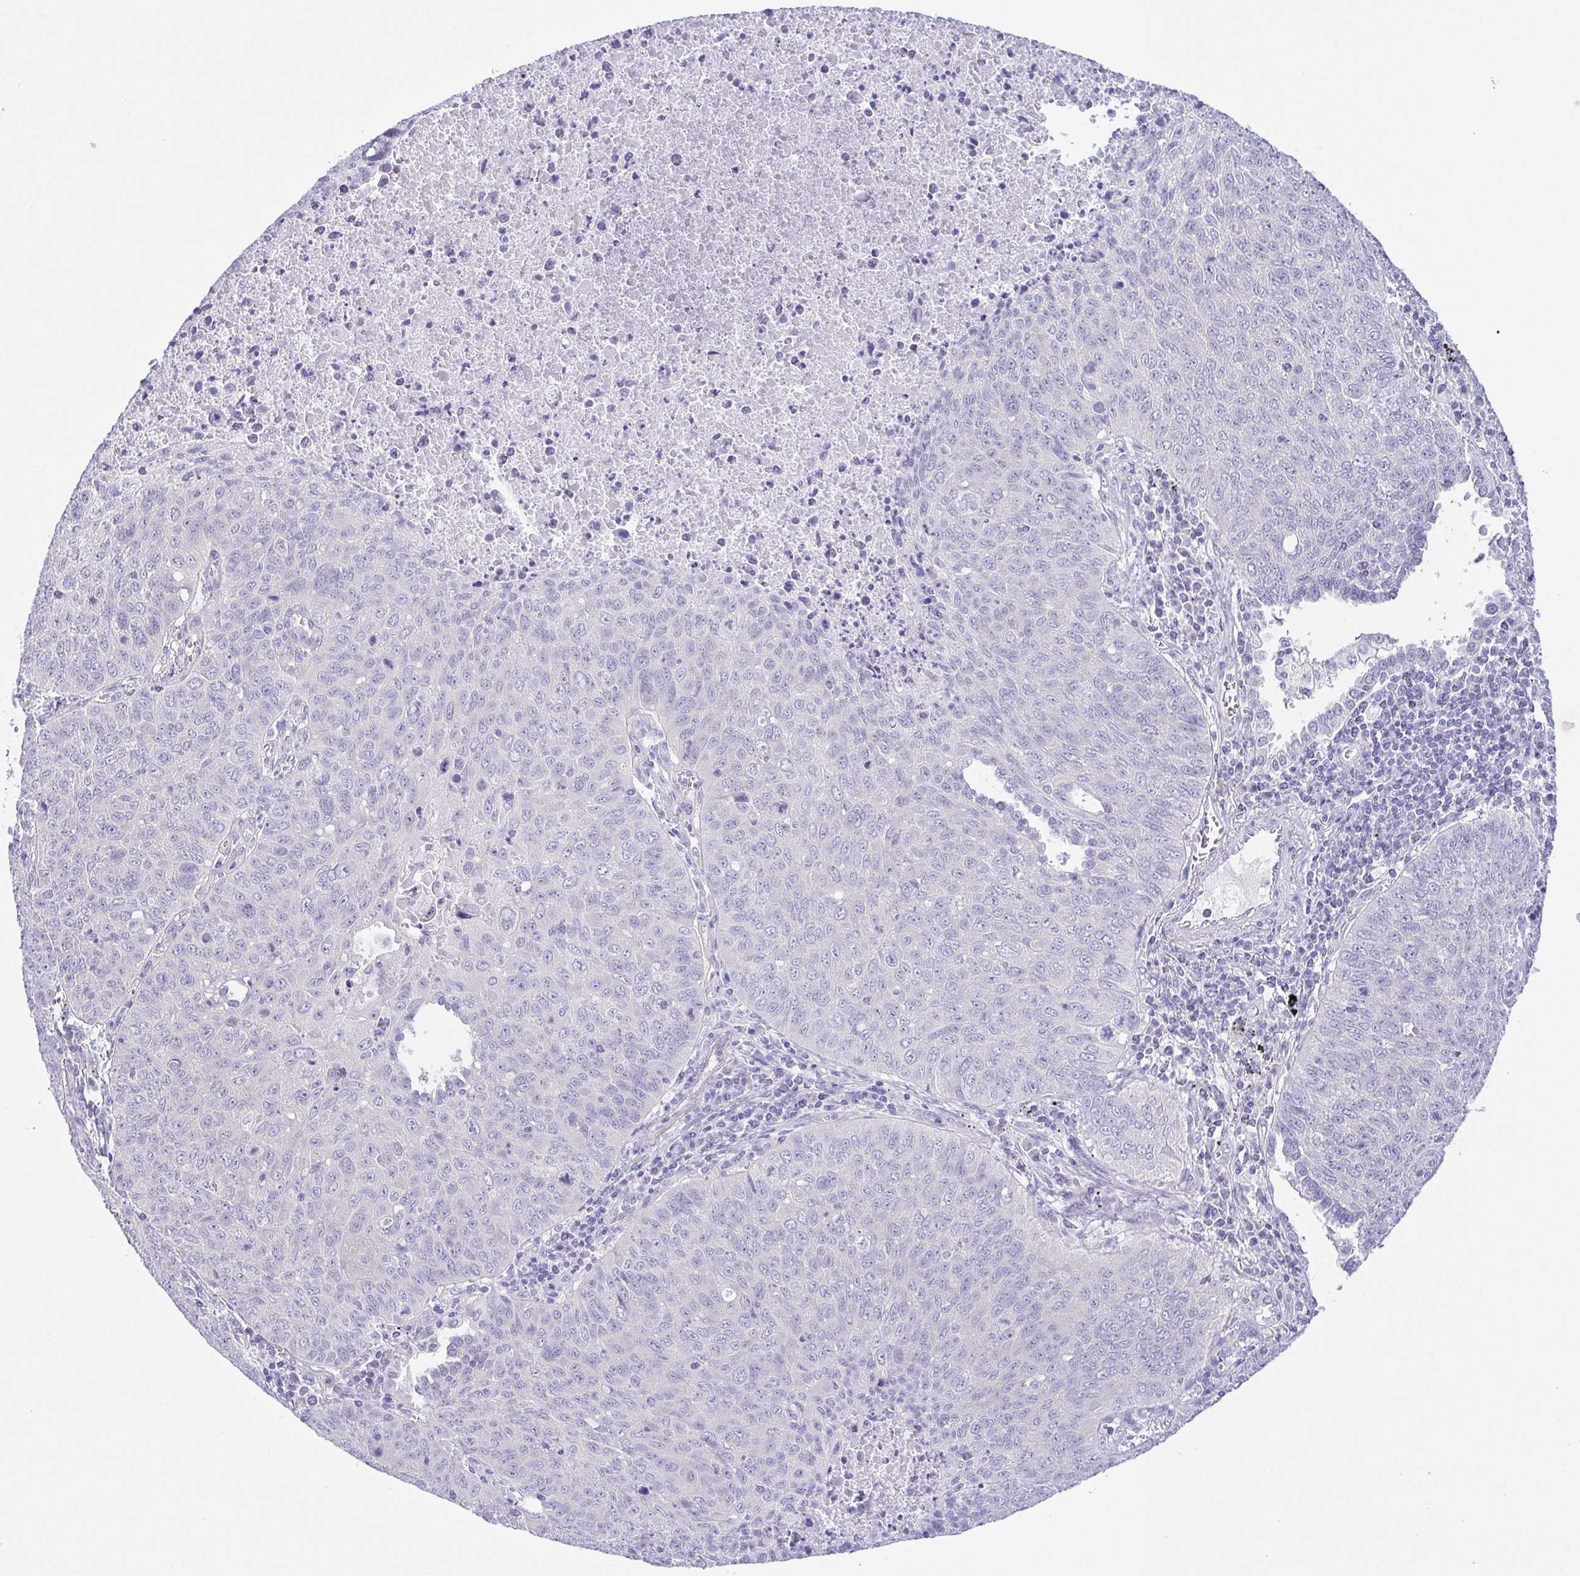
{"staining": {"intensity": "negative", "quantity": "none", "location": "none"}, "tissue": "lung cancer", "cell_type": "Tumor cells", "image_type": "cancer", "snomed": [{"axis": "morphology", "description": "Normal morphology"}, {"axis": "morphology", "description": "Aneuploidy"}, {"axis": "morphology", "description": "Squamous cell carcinoma, NOS"}, {"axis": "topography", "description": "Lymph node"}, {"axis": "topography", "description": "Lung"}], "caption": "High power microscopy image of an IHC histopathology image of lung cancer (squamous cell carcinoma), revealing no significant expression in tumor cells.", "gene": "KRTDAP", "patient": {"sex": "female", "age": 76}}